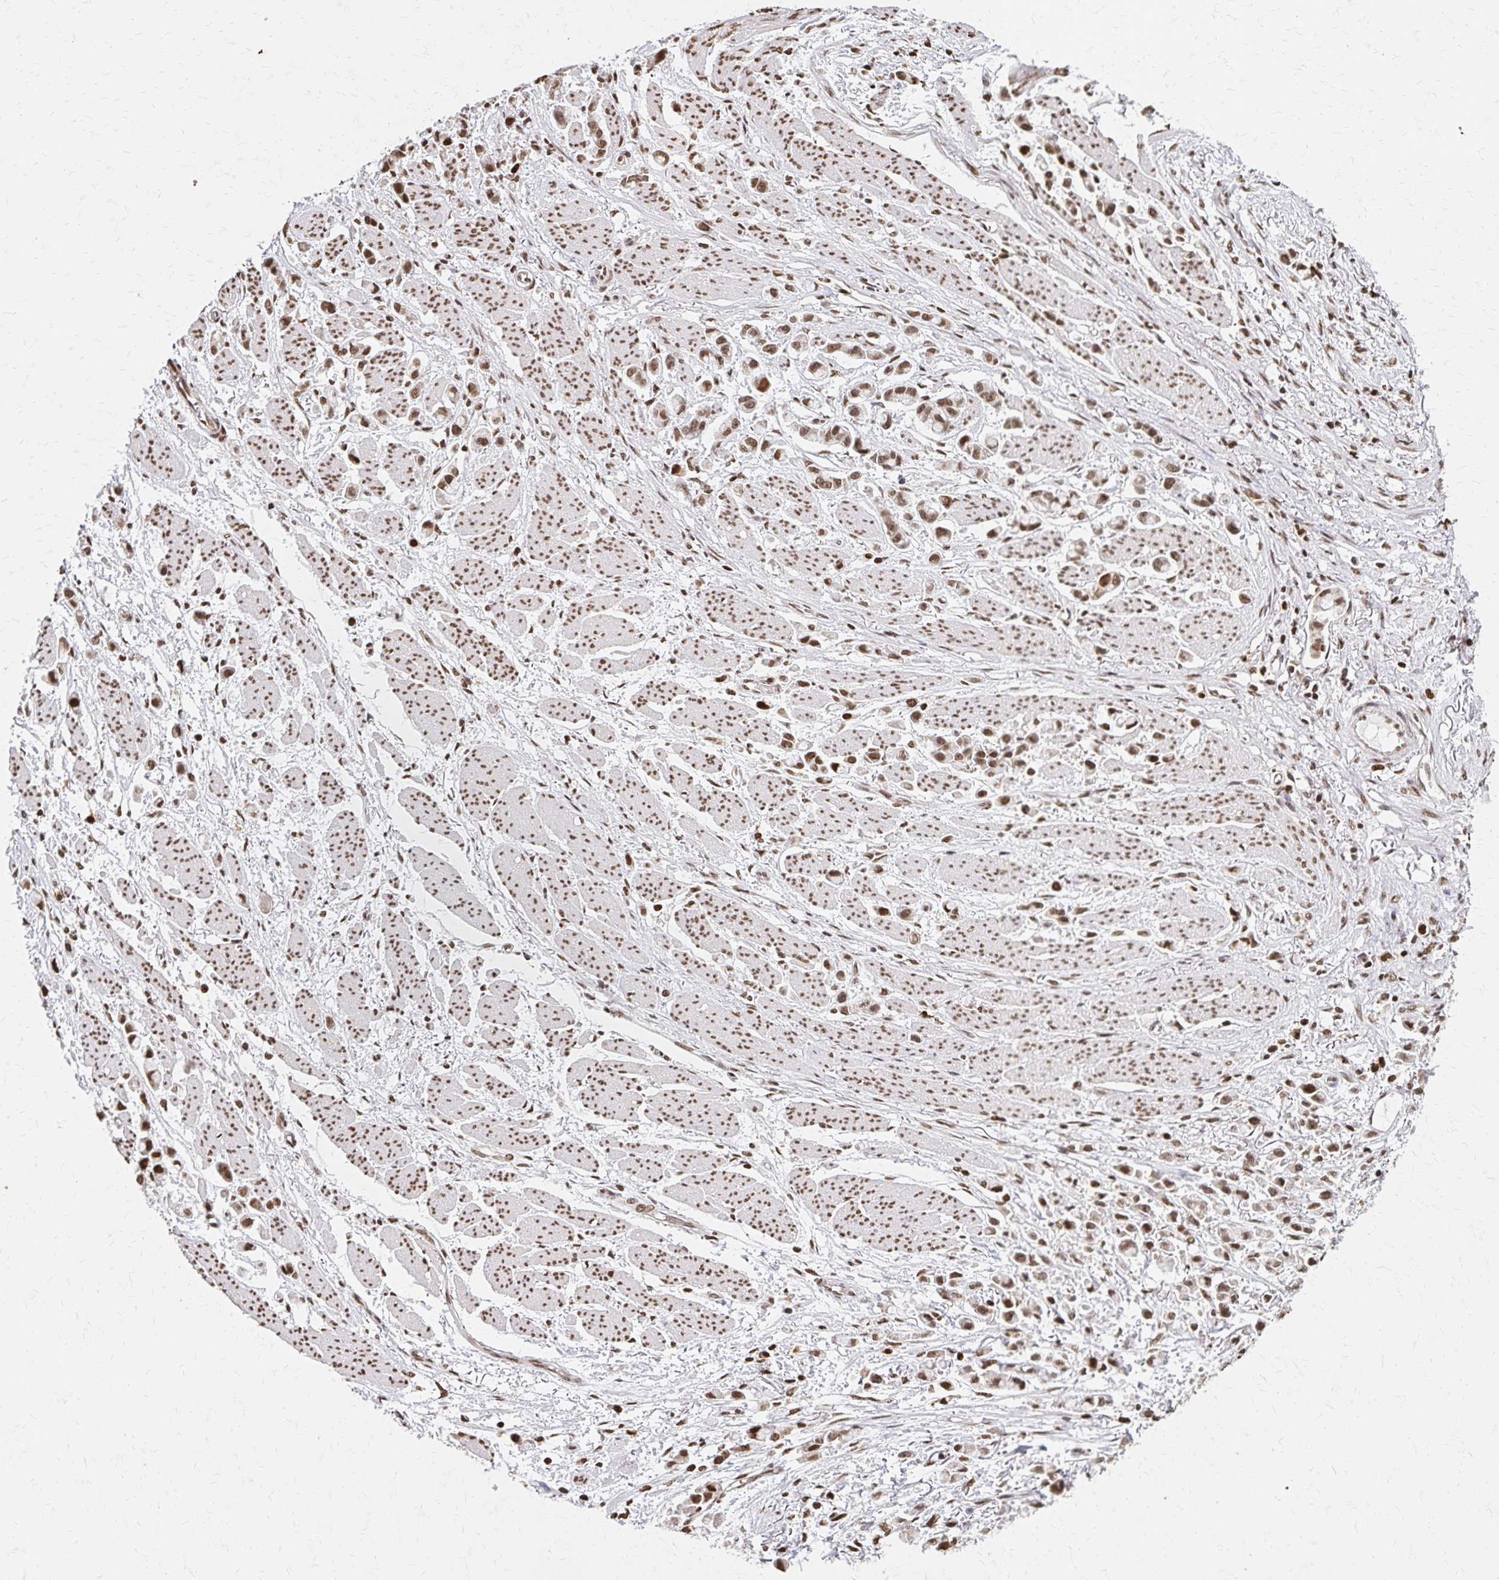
{"staining": {"intensity": "moderate", "quantity": ">75%", "location": "nuclear"}, "tissue": "stomach cancer", "cell_type": "Tumor cells", "image_type": "cancer", "snomed": [{"axis": "morphology", "description": "Adenocarcinoma, NOS"}, {"axis": "topography", "description": "Stomach"}], "caption": "A micrograph showing moderate nuclear positivity in about >75% of tumor cells in stomach cancer, as visualized by brown immunohistochemical staining.", "gene": "HOXA9", "patient": {"sex": "female", "age": 81}}